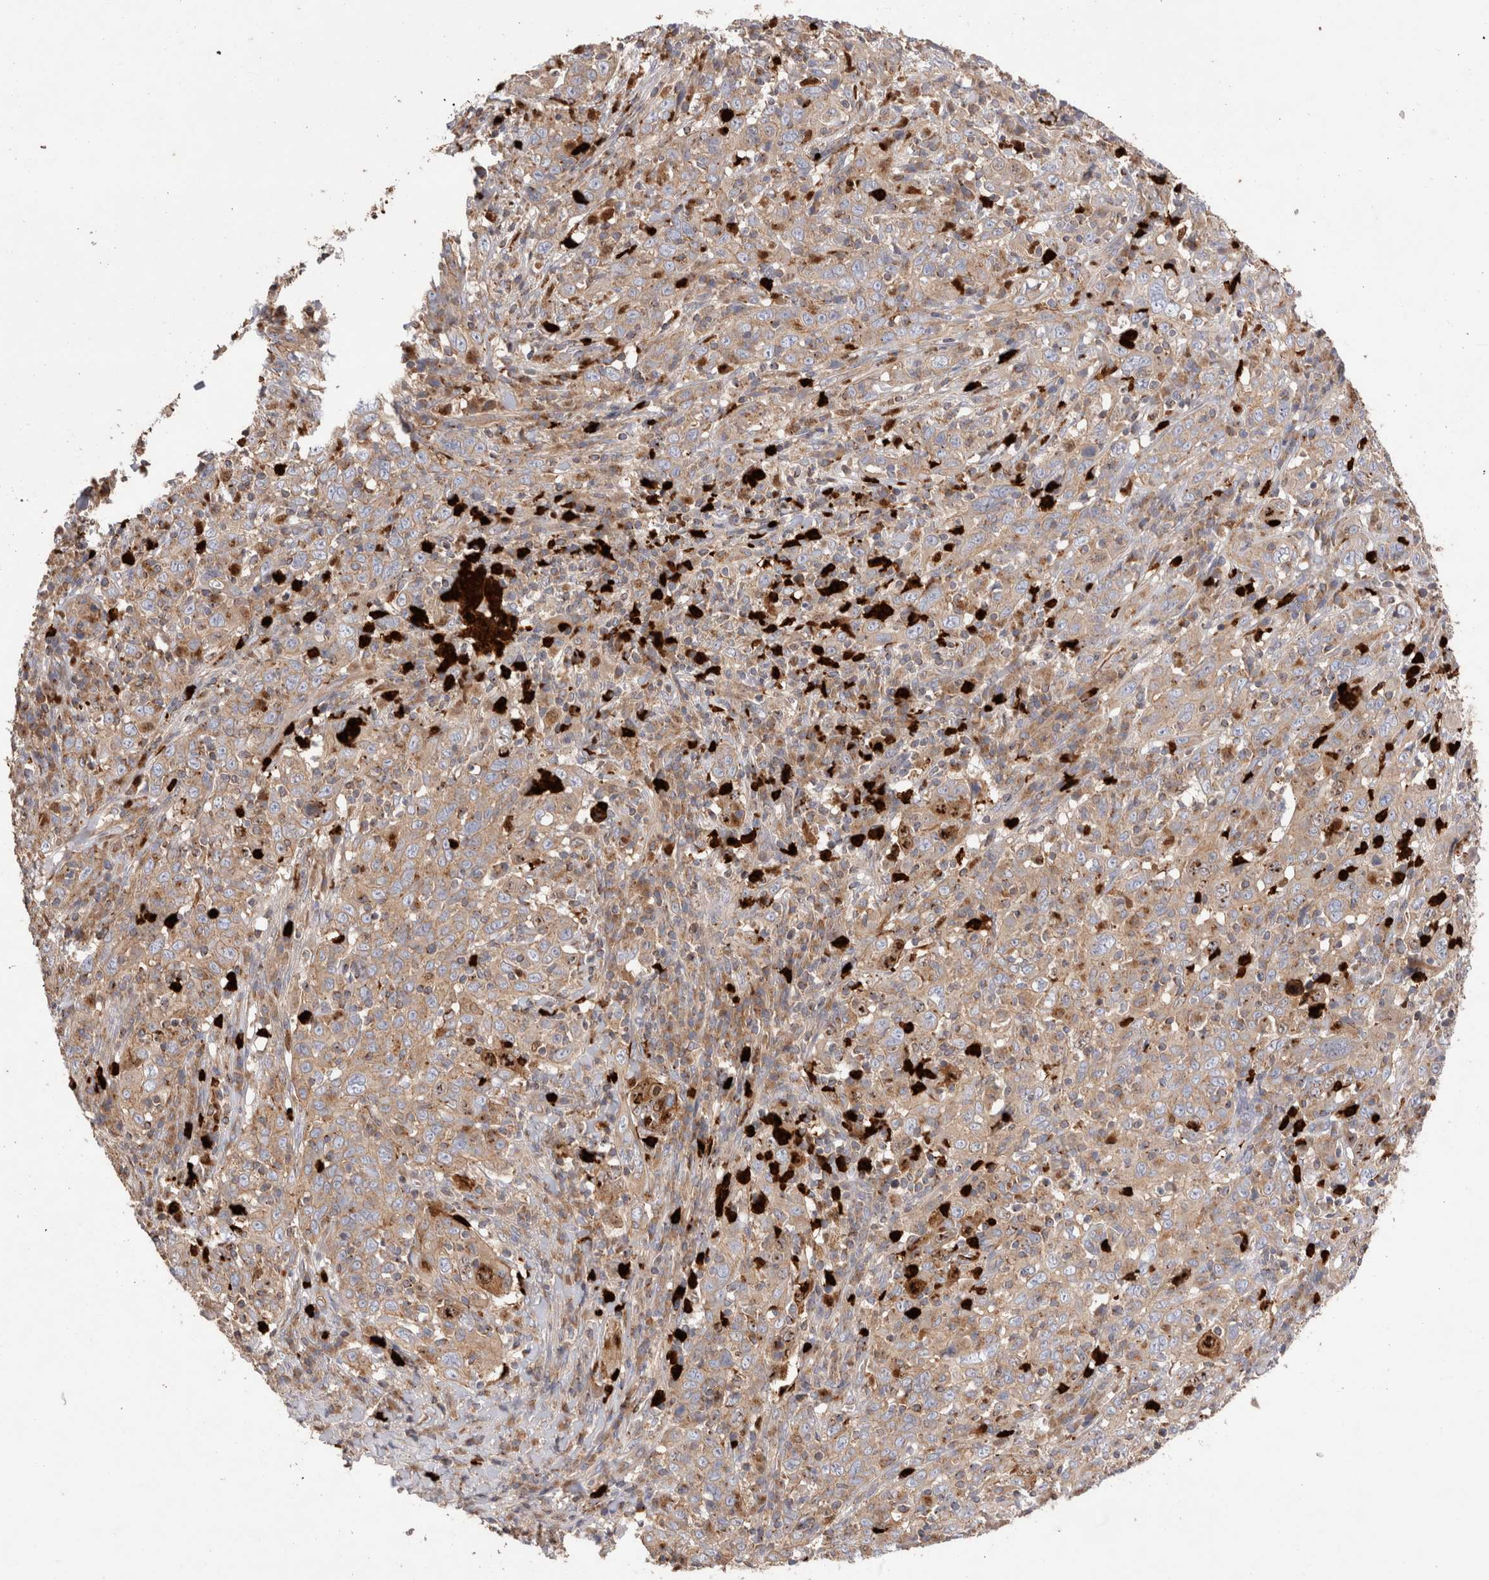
{"staining": {"intensity": "weak", "quantity": ">75%", "location": "cytoplasmic/membranous"}, "tissue": "cervical cancer", "cell_type": "Tumor cells", "image_type": "cancer", "snomed": [{"axis": "morphology", "description": "Squamous cell carcinoma, NOS"}, {"axis": "topography", "description": "Cervix"}], "caption": "Immunohistochemical staining of human squamous cell carcinoma (cervical) displays low levels of weak cytoplasmic/membranous protein staining in approximately >75% of tumor cells. (DAB (3,3'-diaminobenzidine) IHC, brown staining for protein, blue staining for nuclei).", "gene": "NXT2", "patient": {"sex": "female", "age": 46}}